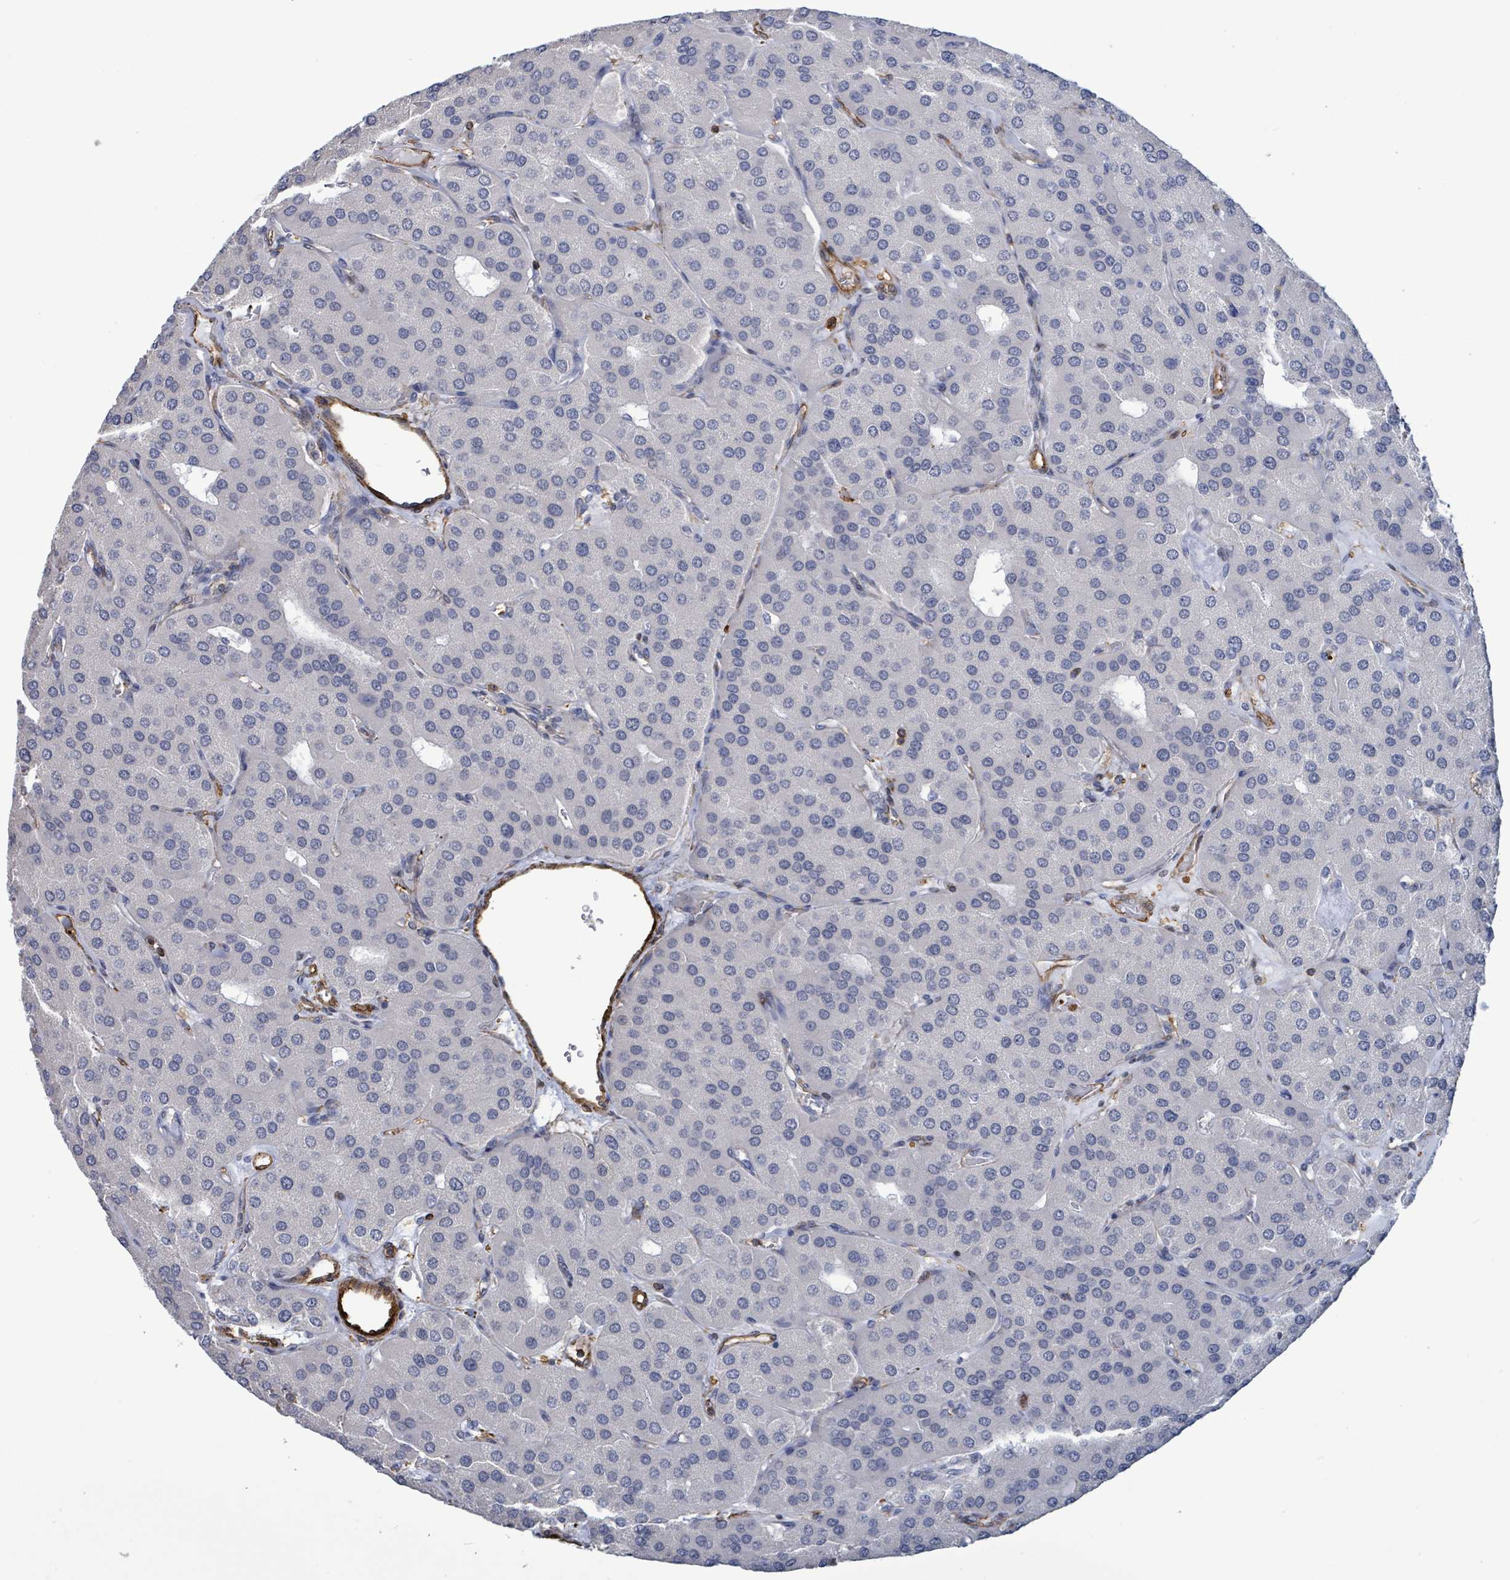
{"staining": {"intensity": "negative", "quantity": "none", "location": "none"}, "tissue": "parathyroid gland", "cell_type": "Glandular cells", "image_type": "normal", "snomed": [{"axis": "morphology", "description": "Normal tissue, NOS"}, {"axis": "morphology", "description": "Adenoma, NOS"}, {"axis": "topography", "description": "Parathyroid gland"}], "caption": "A histopathology image of human parathyroid gland is negative for staining in glandular cells. (Brightfield microscopy of DAB (3,3'-diaminobenzidine) IHC at high magnification).", "gene": "PRKRIP1", "patient": {"sex": "female", "age": 86}}